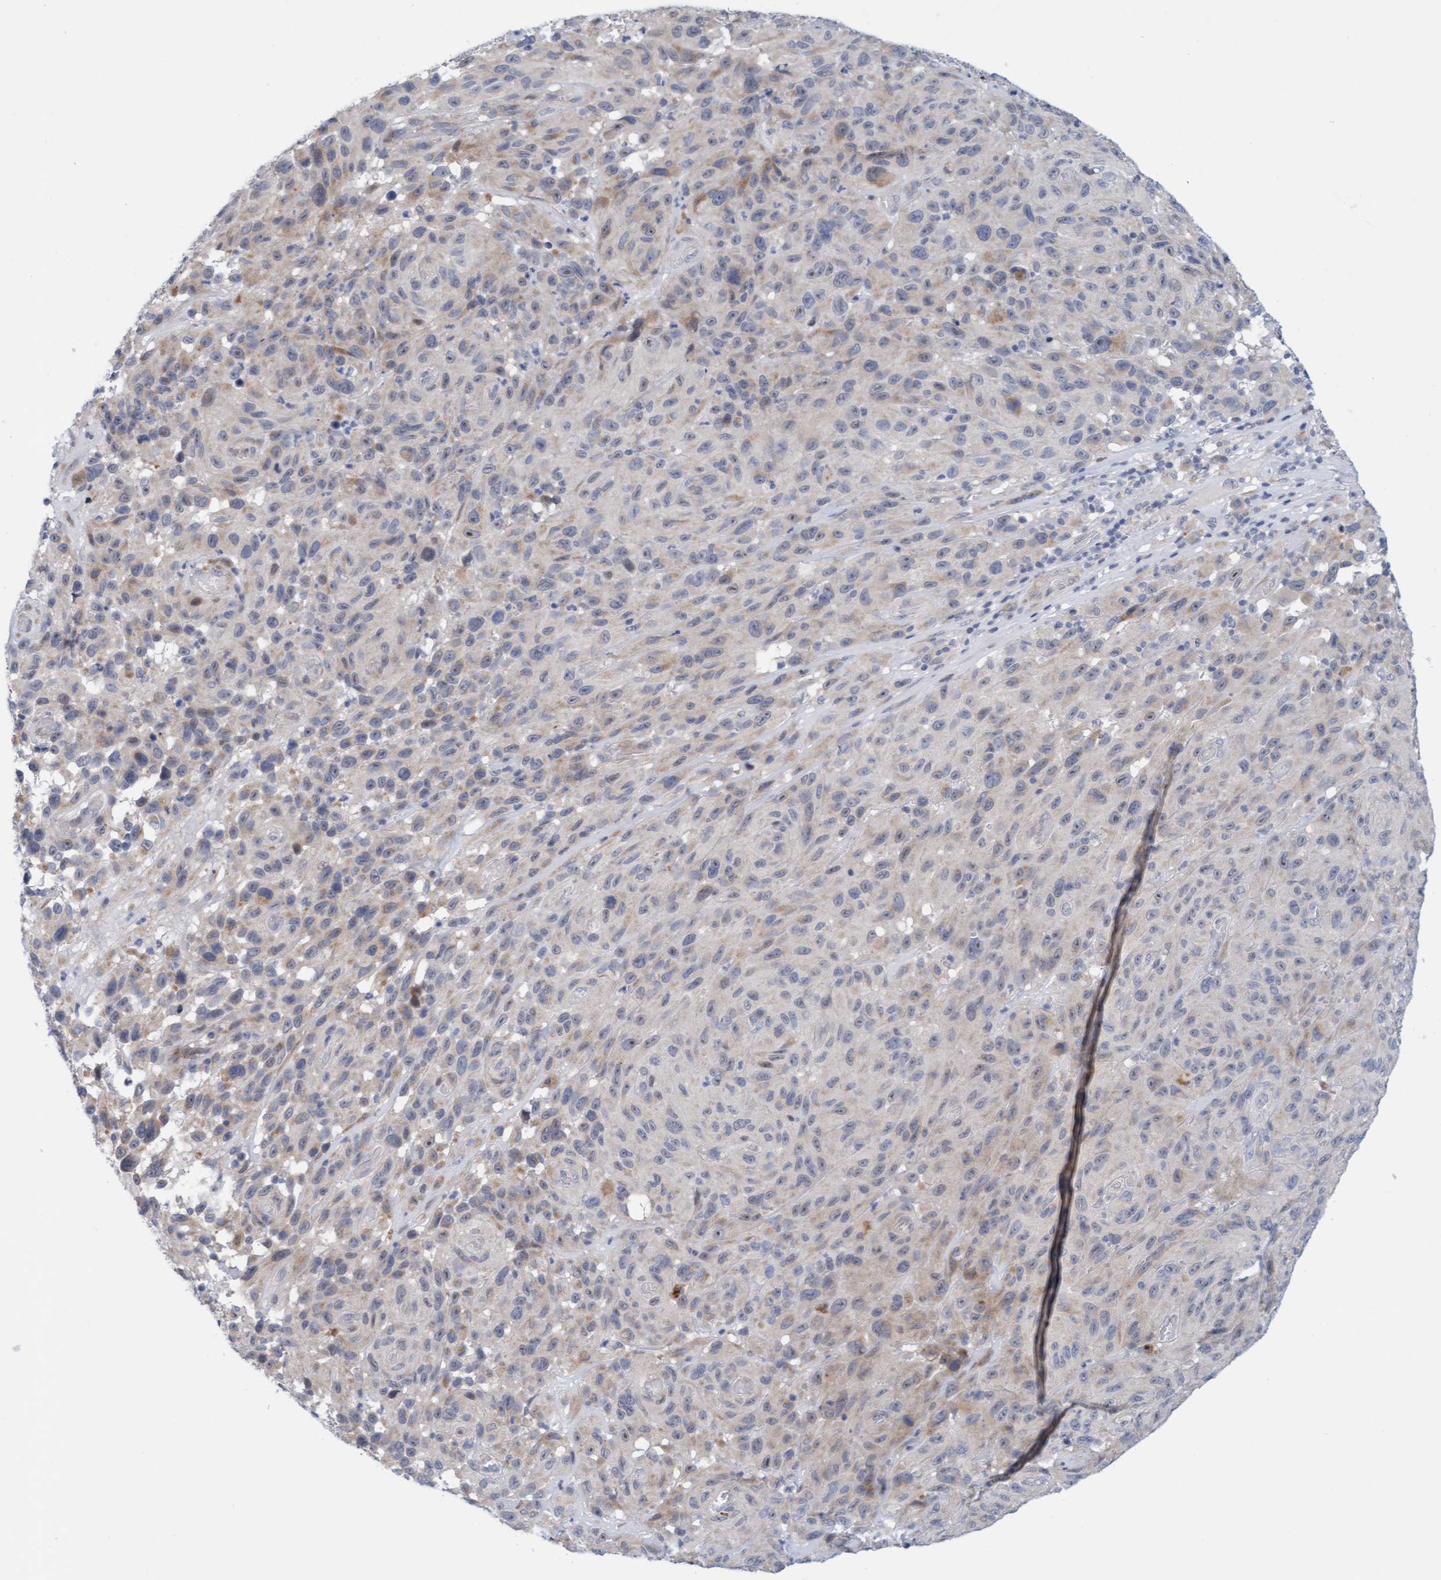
{"staining": {"intensity": "weak", "quantity": "25%-75%", "location": "cytoplasmic/membranous"}, "tissue": "melanoma", "cell_type": "Tumor cells", "image_type": "cancer", "snomed": [{"axis": "morphology", "description": "Malignant melanoma, NOS"}, {"axis": "topography", "description": "Skin"}], "caption": "The immunohistochemical stain highlights weak cytoplasmic/membranous positivity in tumor cells of melanoma tissue. (DAB IHC, brown staining for protein, blue staining for nuclei).", "gene": "ZC3H3", "patient": {"sex": "male", "age": 66}}